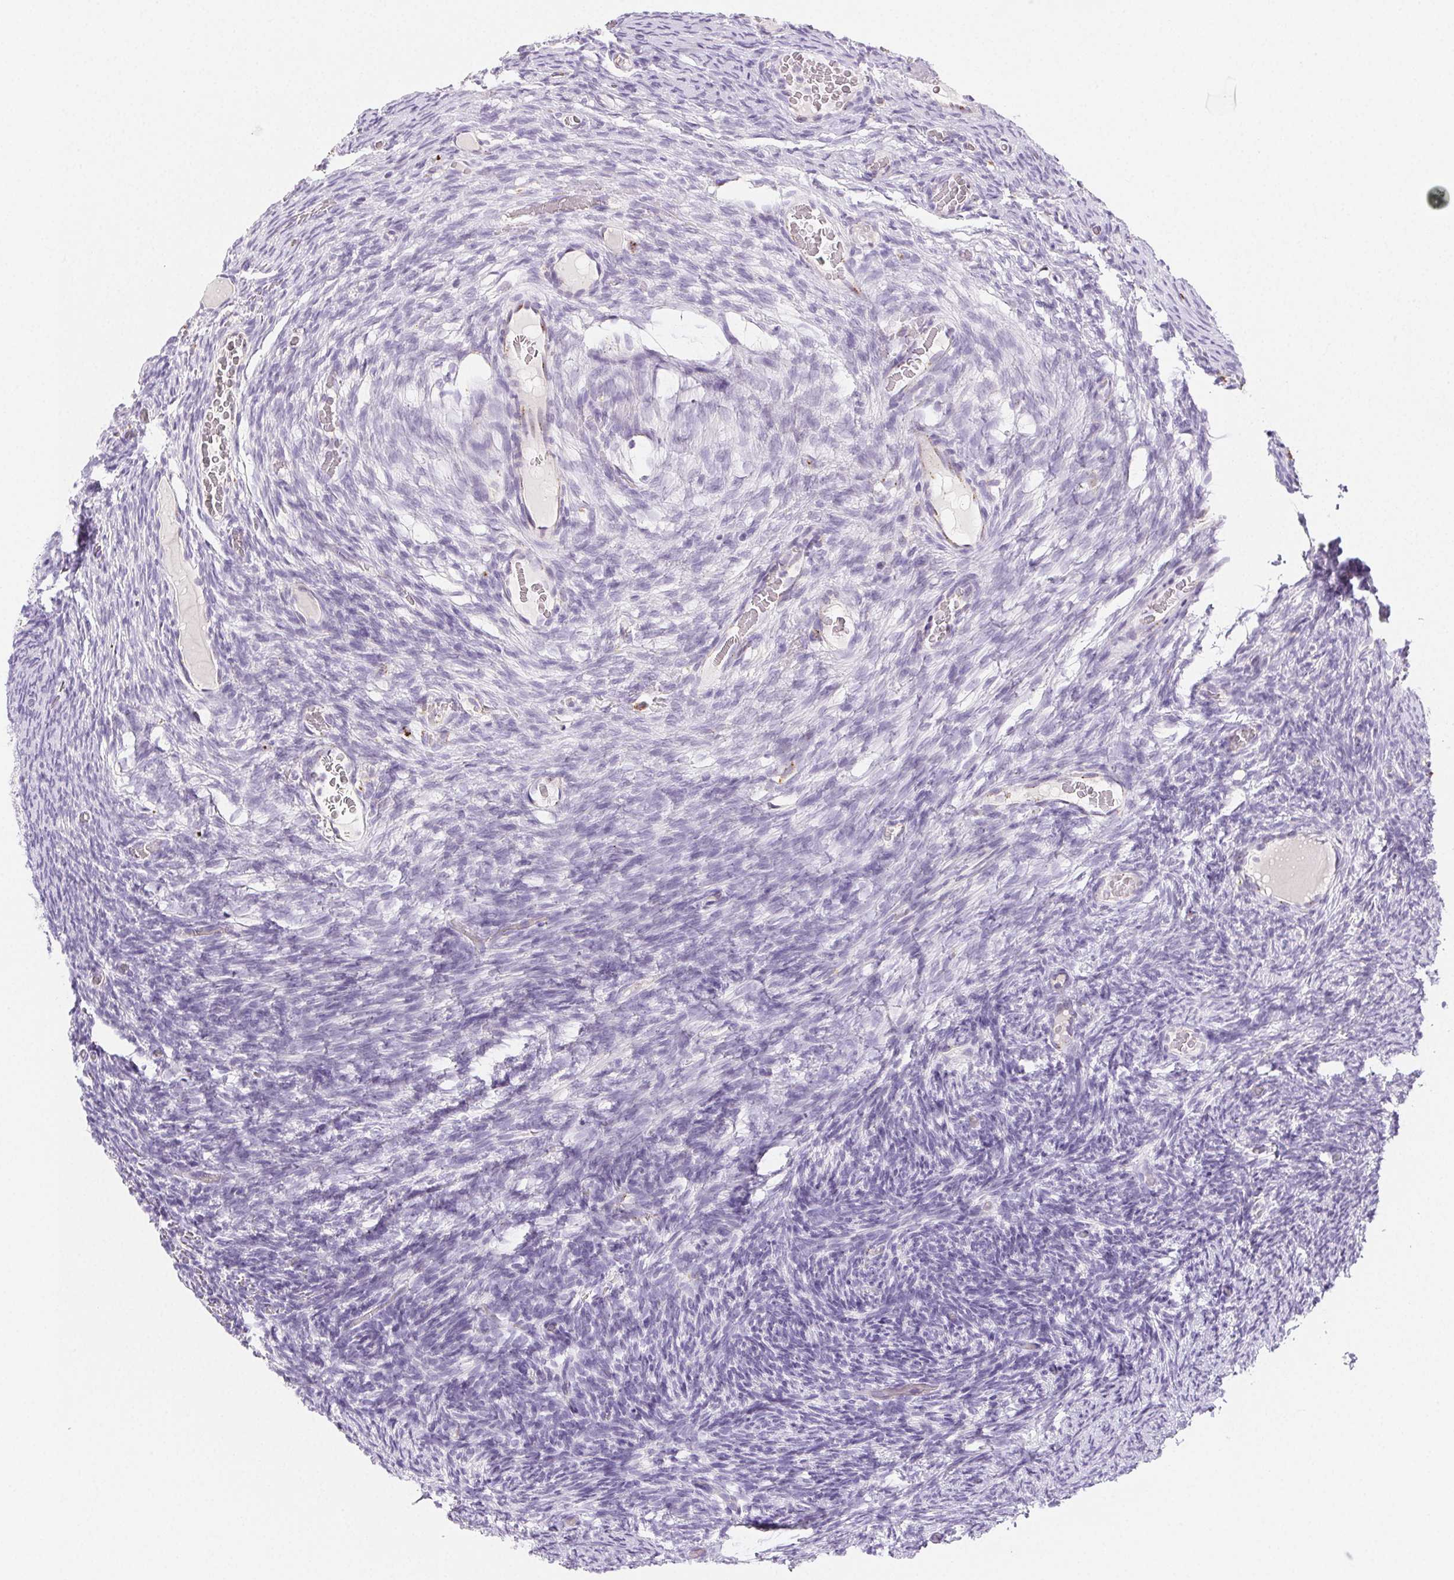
{"staining": {"intensity": "negative", "quantity": "none", "location": "none"}, "tissue": "ovary", "cell_type": "Follicle cells", "image_type": "normal", "snomed": [{"axis": "morphology", "description": "Normal tissue, NOS"}, {"axis": "topography", "description": "Ovary"}], "caption": "Immunohistochemical staining of normal human ovary shows no significant expression in follicle cells. (Brightfield microscopy of DAB (3,3'-diaminobenzidine) IHC at high magnification).", "gene": "LIPA", "patient": {"sex": "female", "age": 34}}